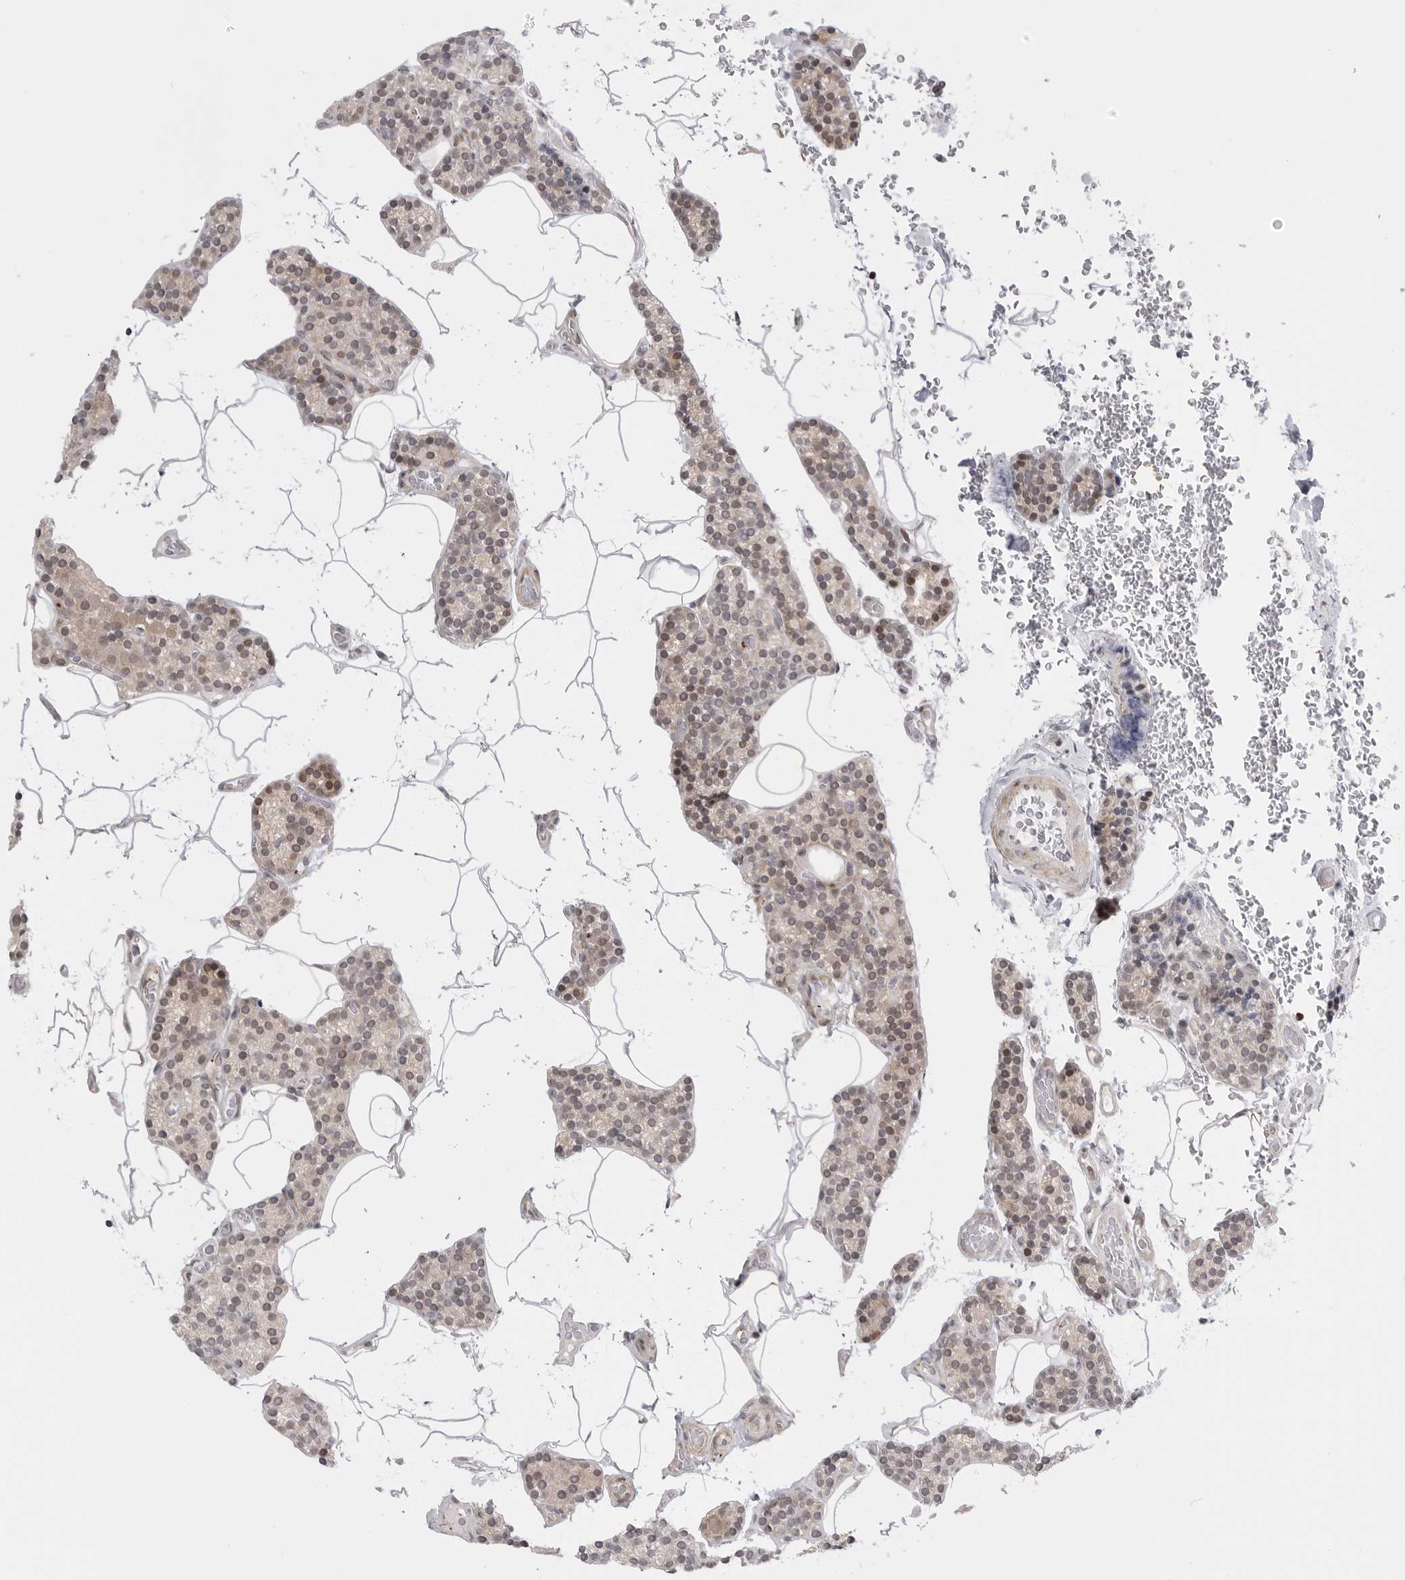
{"staining": {"intensity": "weak", "quantity": "25%-75%", "location": "cytoplasmic/membranous,nuclear"}, "tissue": "parathyroid gland", "cell_type": "Glandular cells", "image_type": "normal", "snomed": [{"axis": "morphology", "description": "Normal tissue, NOS"}, {"axis": "topography", "description": "Parathyroid gland"}], "caption": "A low amount of weak cytoplasmic/membranous,nuclear expression is present in approximately 25%-75% of glandular cells in unremarkable parathyroid gland.", "gene": "GGT6", "patient": {"sex": "male", "age": 52}}